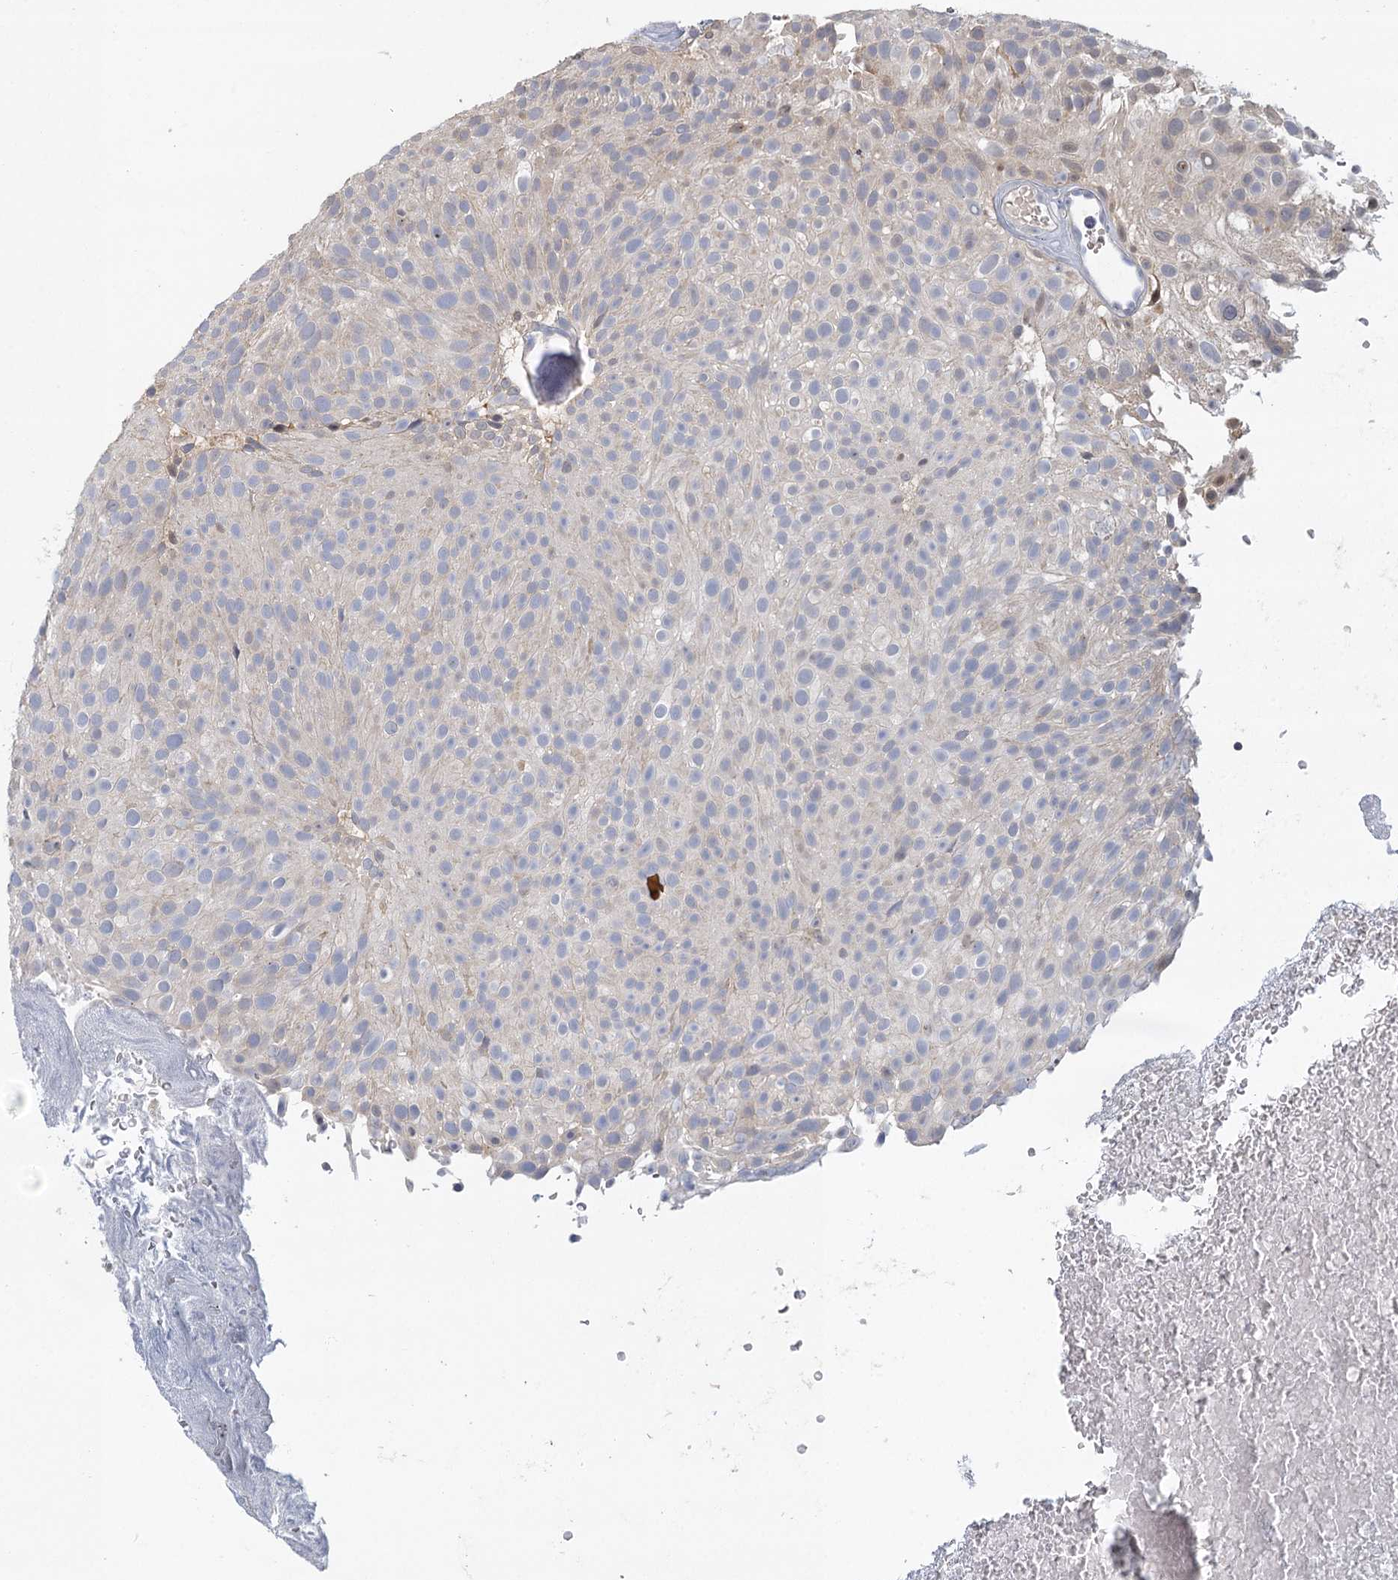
{"staining": {"intensity": "negative", "quantity": "none", "location": "none"}, "tissue": "urothelial cancer", "cell_type": "Tumor cells", "image_type": "cancer", "snomed": [{"axis": "morphology", "description": "Urothelial carcinoma, Low grade"}, {"axis": "topography", "description": "Urinary bladder"}], "caption": "A micrograph of human urothelial carcinoma (low-grade) is negative for staining in tumor cells.", "gene": "MYO7B", "patient": {"sex": "male", "age": 78}}